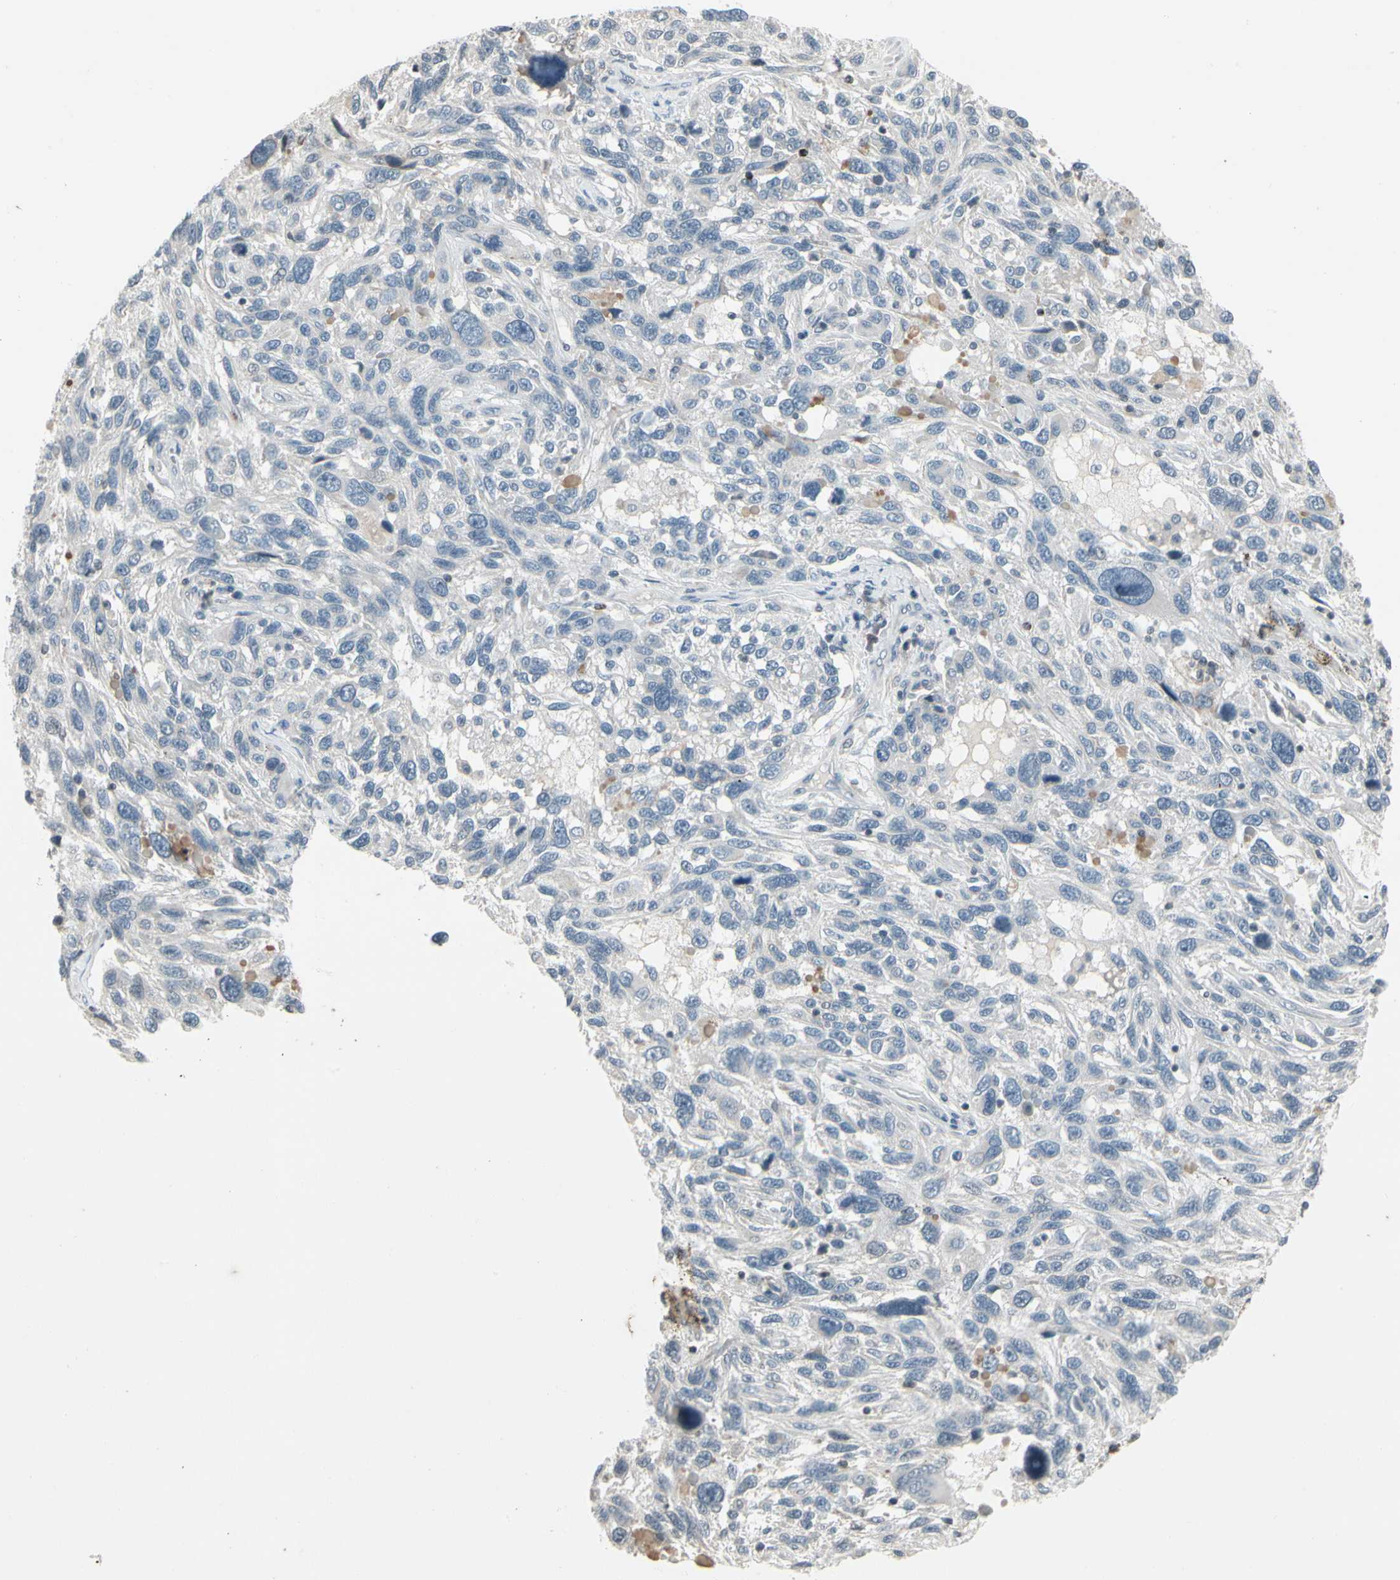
{"staining": {"intensity": "weak", "quantity": "<25%", "location": "cytoplasmic/membranous"}, "tissue": "melanoma", "cell_type": "Tumor cells", "image_type": "cancer", "snomed": [{"axis": "morphology", "description": "Malignant melanoma, NOS"}, {"axis": "topography", "description": "Skin"}], "caption": "Melanoma was stained to show a protein in brown. There is no significant expression in tumor cells. (DAB (3,3'-diaminobenzidine) IHC with hematoxylin counter stain).", "gene": "ARG2", "patient": {"sex": "male", "age": 53}}